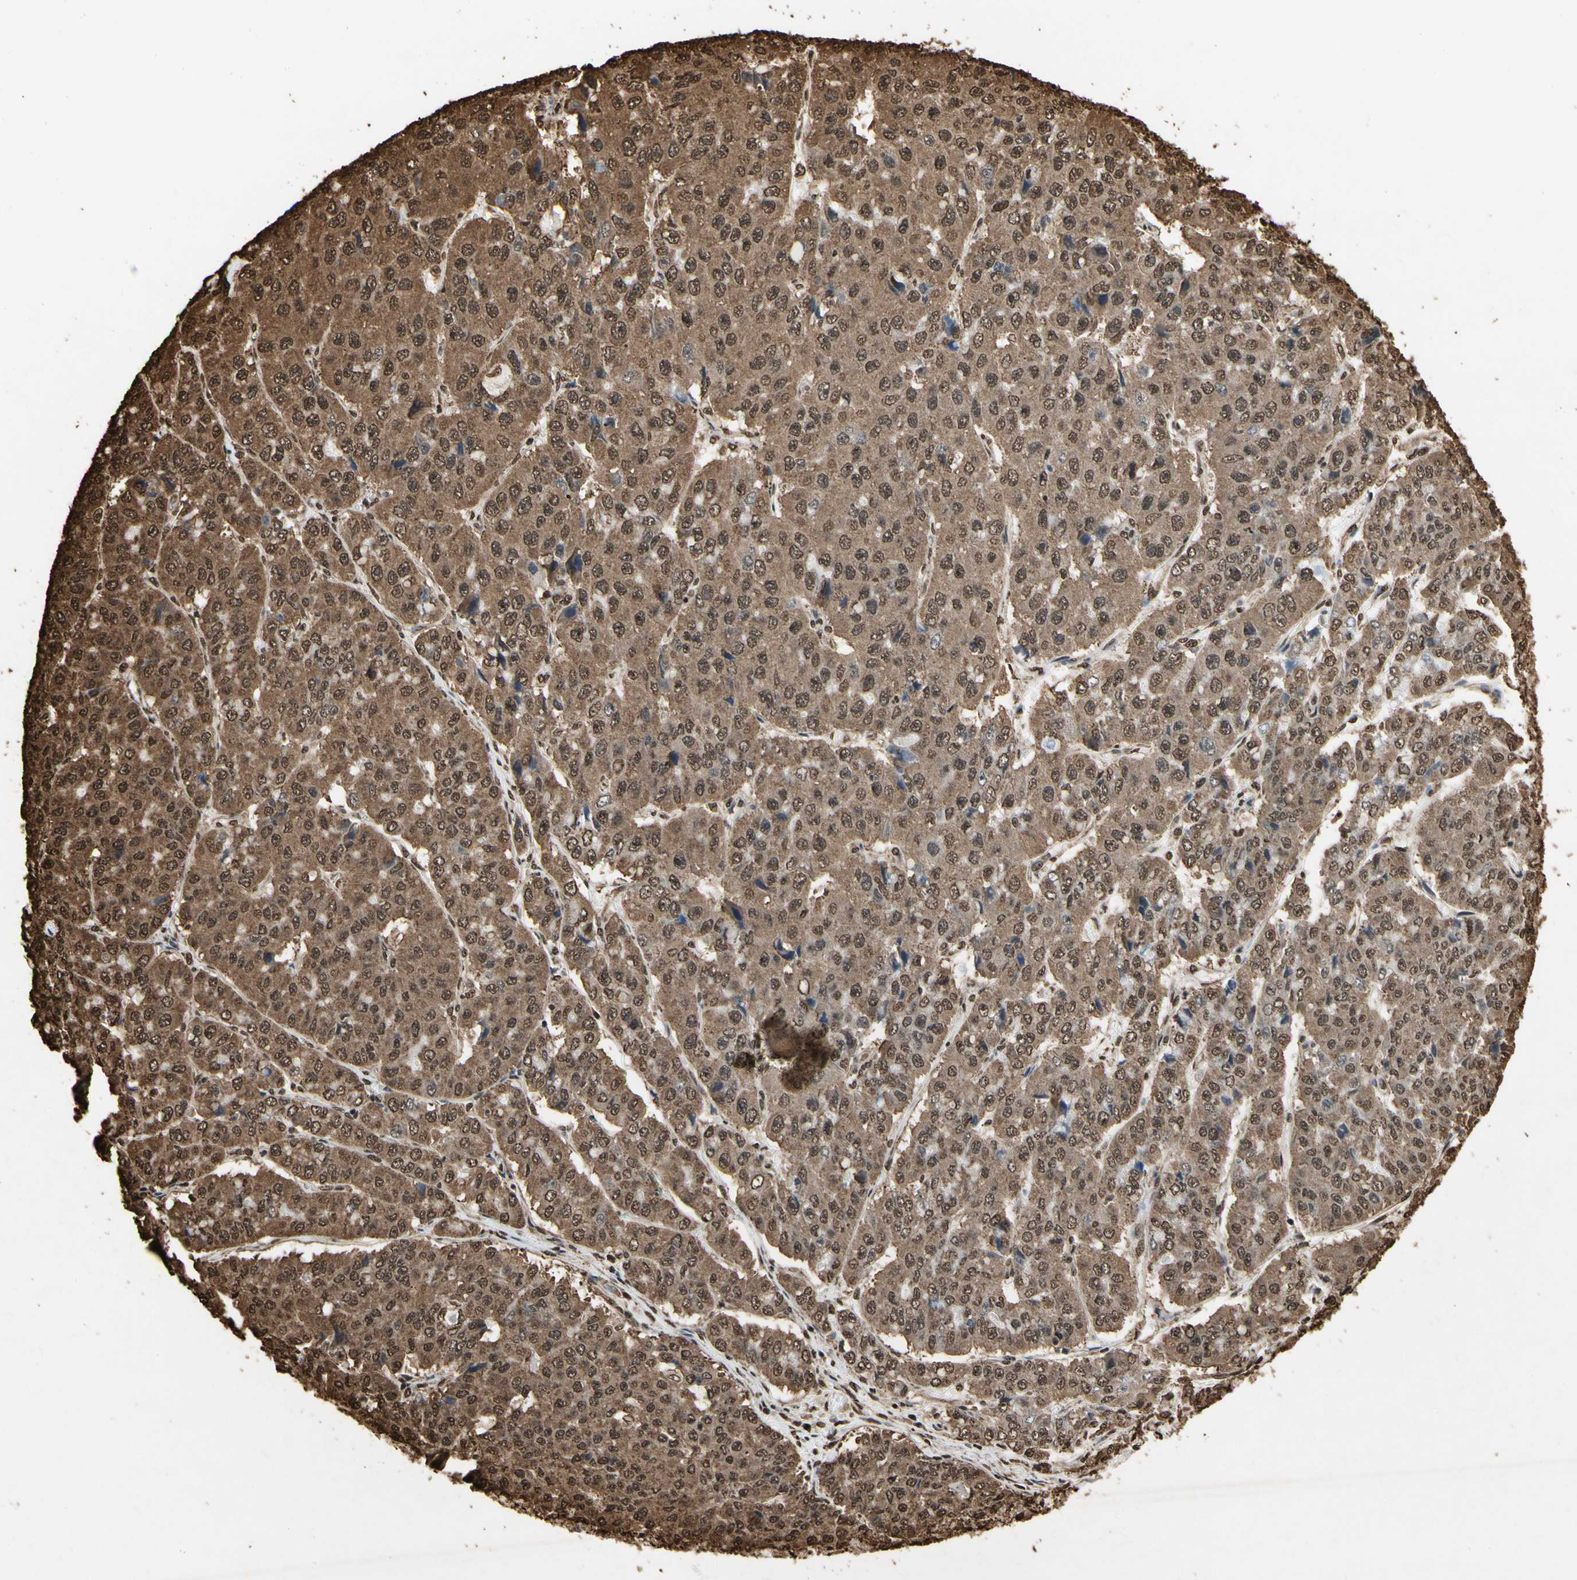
{"staining": {"intensity": "moderate", "quantity": ">75%", "location": "cytoplasmic/membranous,nuclear"}, "tissue": "pancreatic cancer", "cell_type": "Tumor cells", "image_type": "cancer", "snomed": [{"axis": "morphology", "description": "Adenocarcinoma, NOS"}, {"axis": "topography", "description": "Pancreas"}], "caption": "A medium amount of moderate cytoplasmic/membranous and nuclear positivity is appreciated in approximately >75% of tumor cells in pancreatic adenocarcinoma tissue.", "gene": "HNRNPK", "patient": {"sex": "male", "age": 50}}